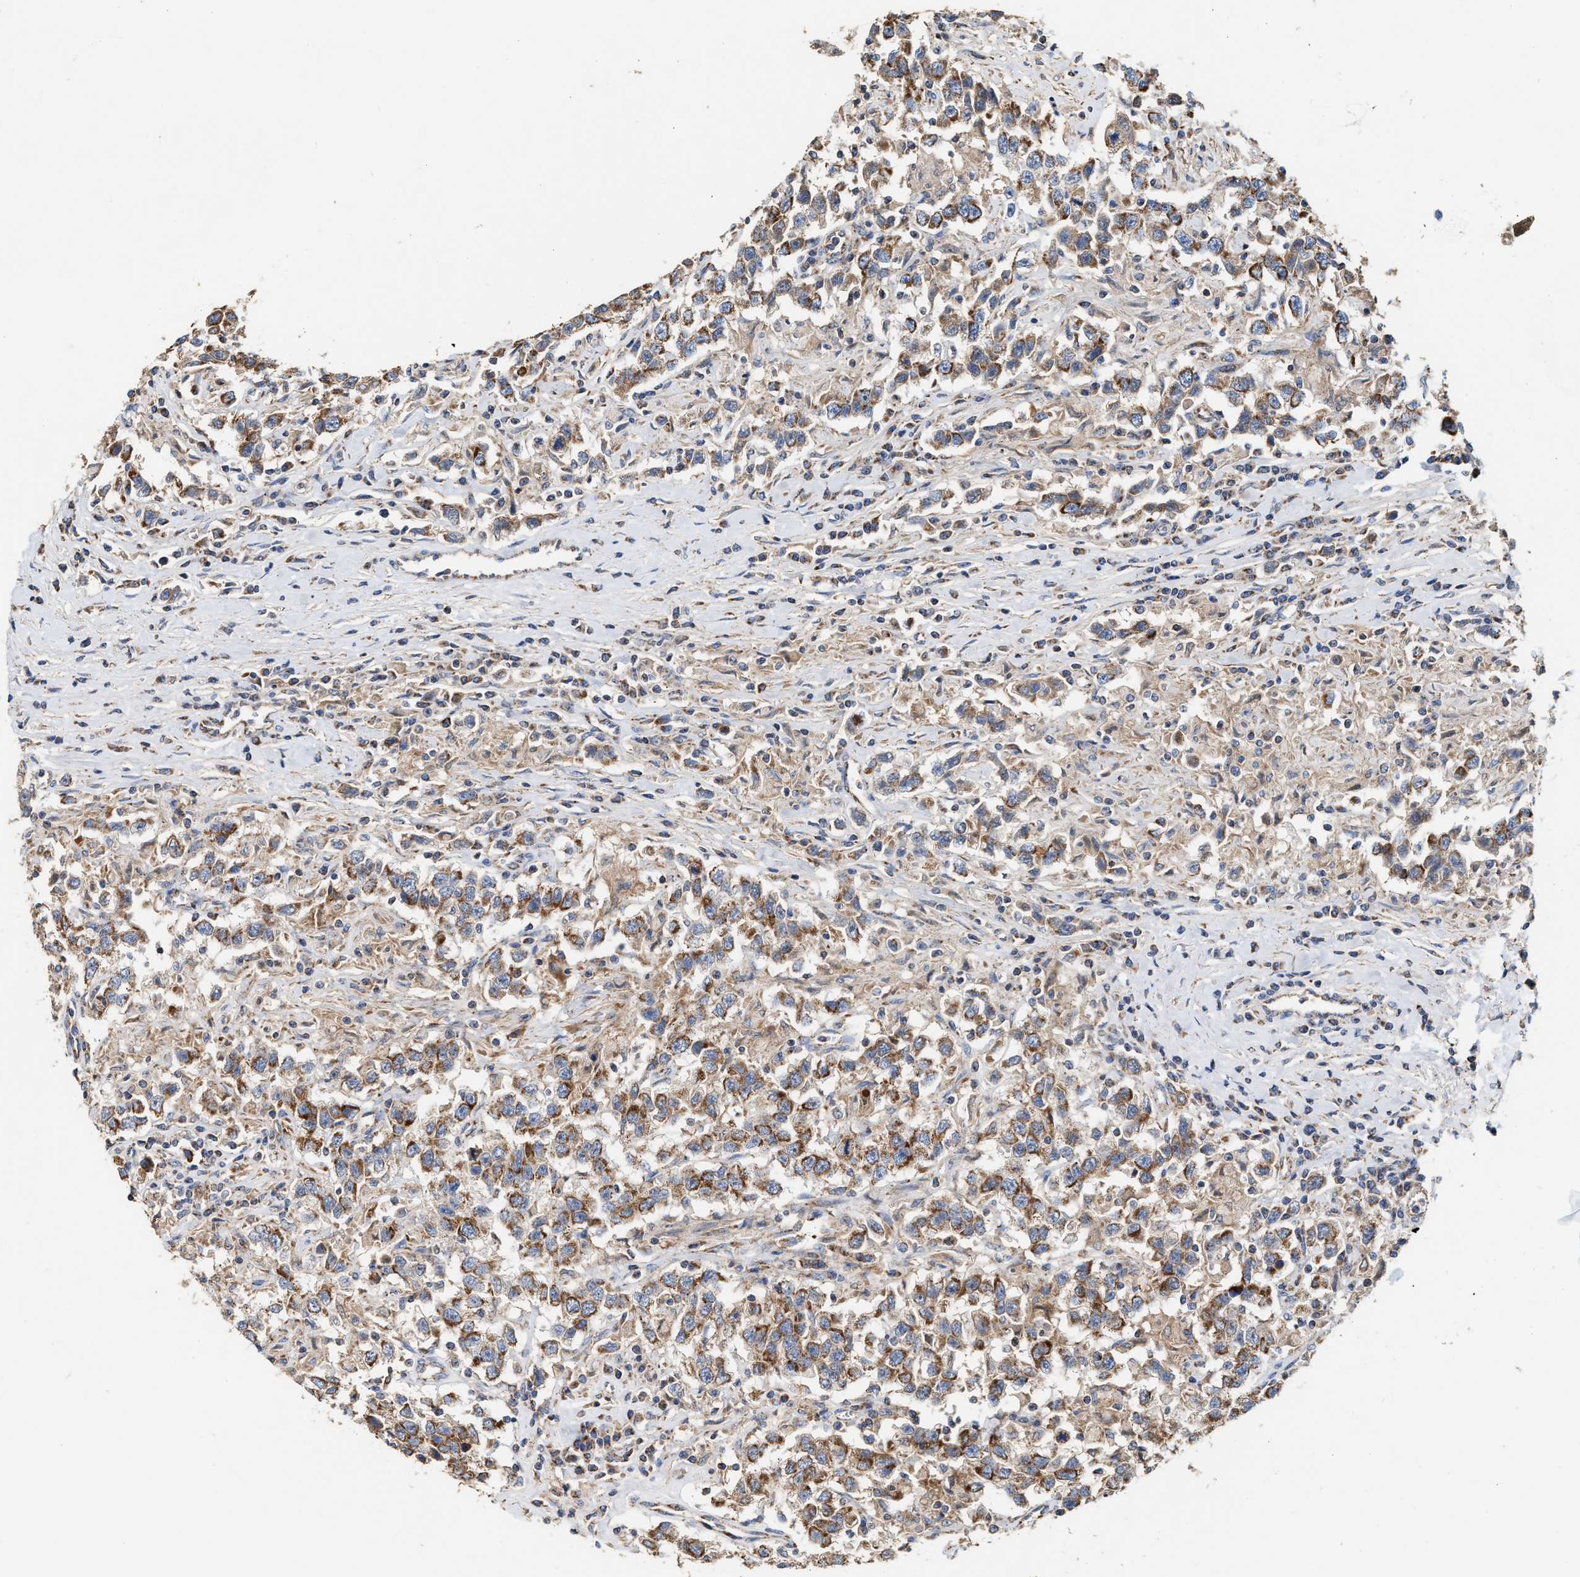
{"staining": {"intensity": "moderate", "quantity": ">75%", "location": "cytoplasmic/membranous"}, "tissue": "testis cancer", "cell_type": "Tumor cells", "image_type": "cancer", "snomed": [{"axis": "morphology", "description": "Seminoma, NOS"}, {"axis": "topography", "description": "Testis"}], "caption": "Immunohistochemistry histopathology image of neoplastic tissue: testis cancer (seminoma) stained using IHC demonstrates medium levels of moderate protein expression localized specifically in the cytoplasmic/membranous of tumor cells, appearing as a cytoplasmic/membranous brown color.", "gene": "MECR", "patient": {"sex": "male", "age": 41}}